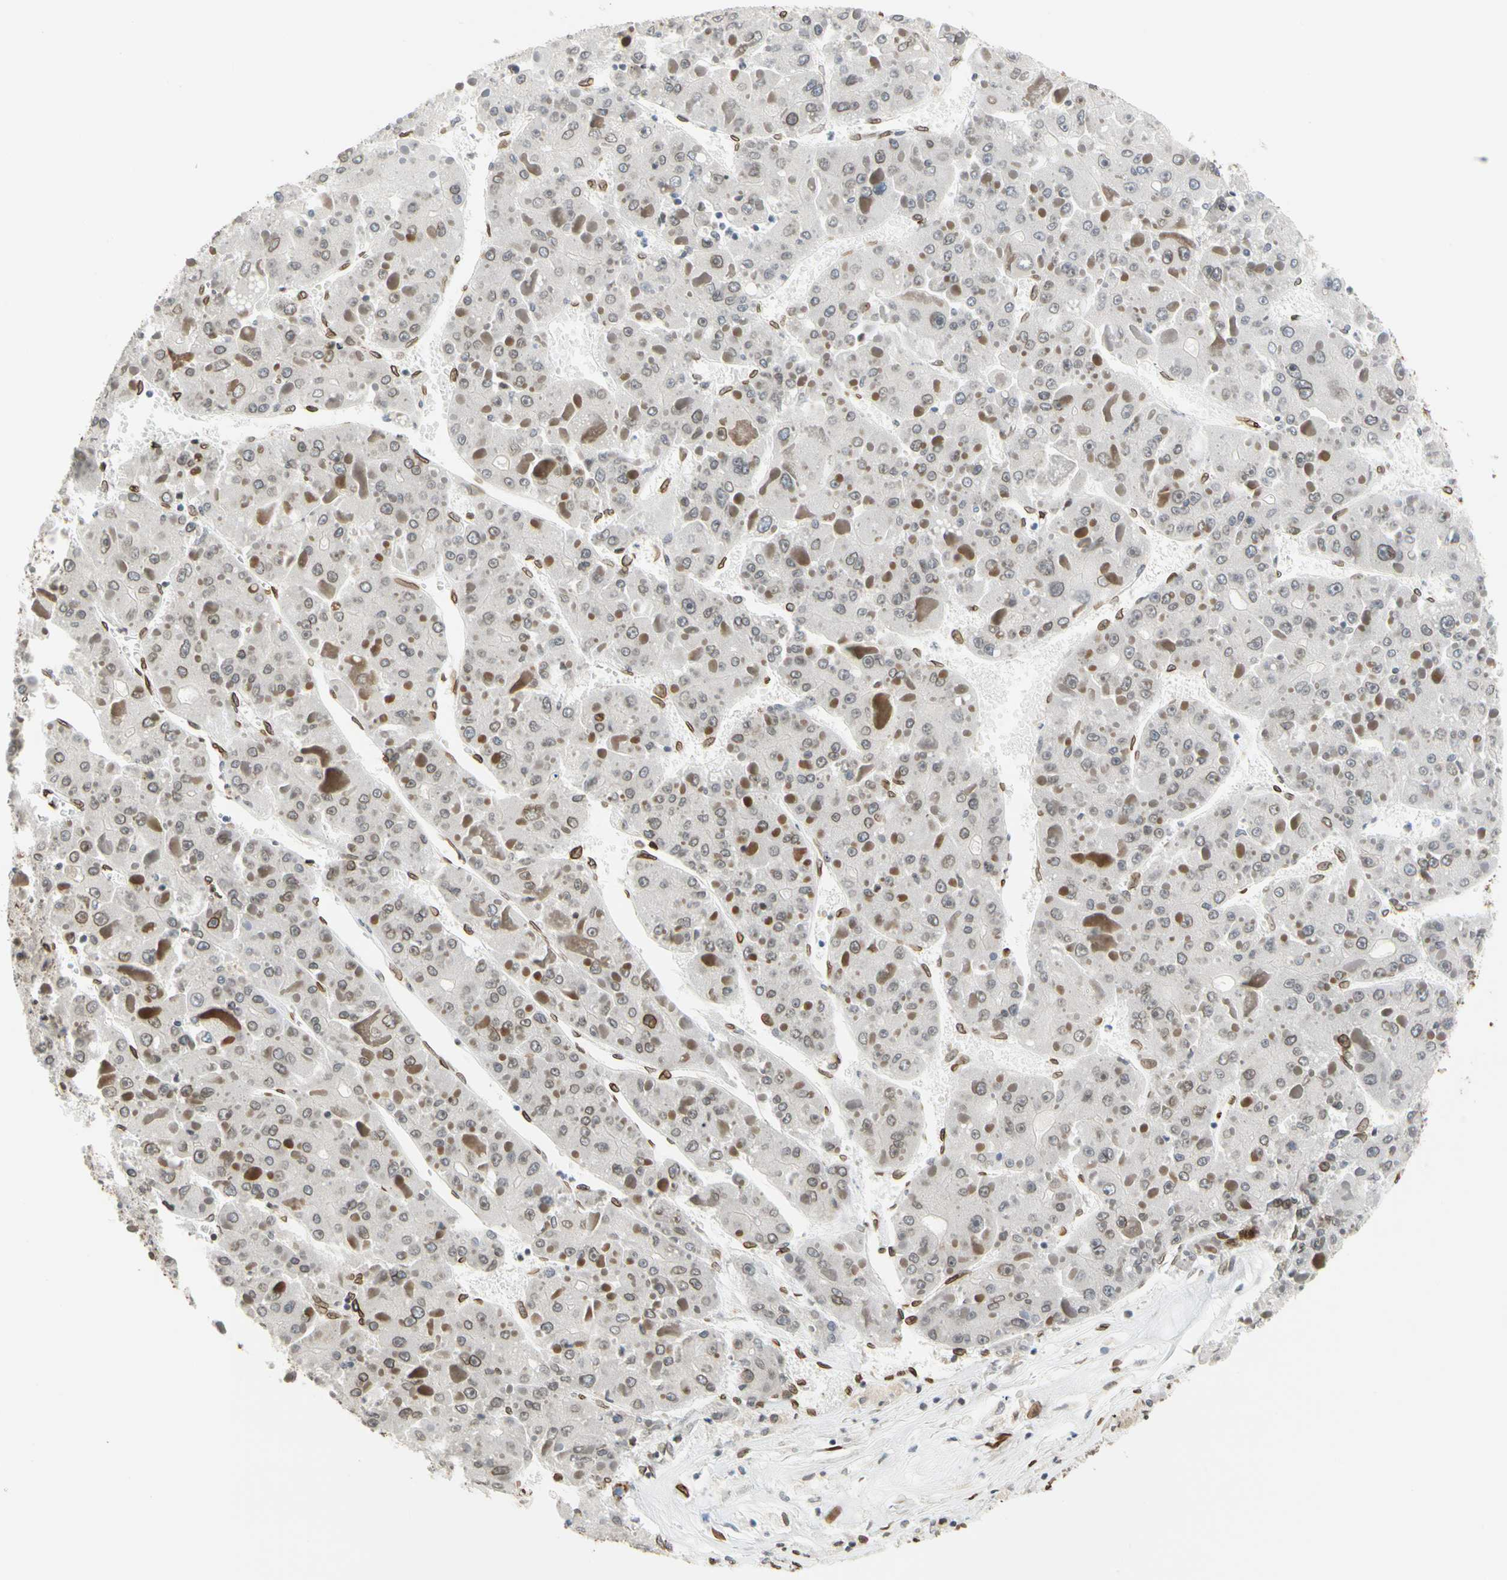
{"staining": {"intensity": "moderate", "quantity": ">75%", "location": "cytoplasmic/membranous,nuclear"}, "tissue": "liver cancer", "cell_type": "Tumor cells", "image_type": "cancer", "snomed": [{"axis": "morphology", "description": "Carcinoma, Hepatocellular, NOS"}, {"axis": "topography", "description": "Liver"}], "caption": "Approximately >75% of tumor cells in human hepatocellular carcinoma (liver) reveal moderate cytoplasmic/membranous and nuclear protein staining as visualized by brown immunohistochemical staining.", "gene": "SUN1", "patient": {"sex": "female", "age": 73}}